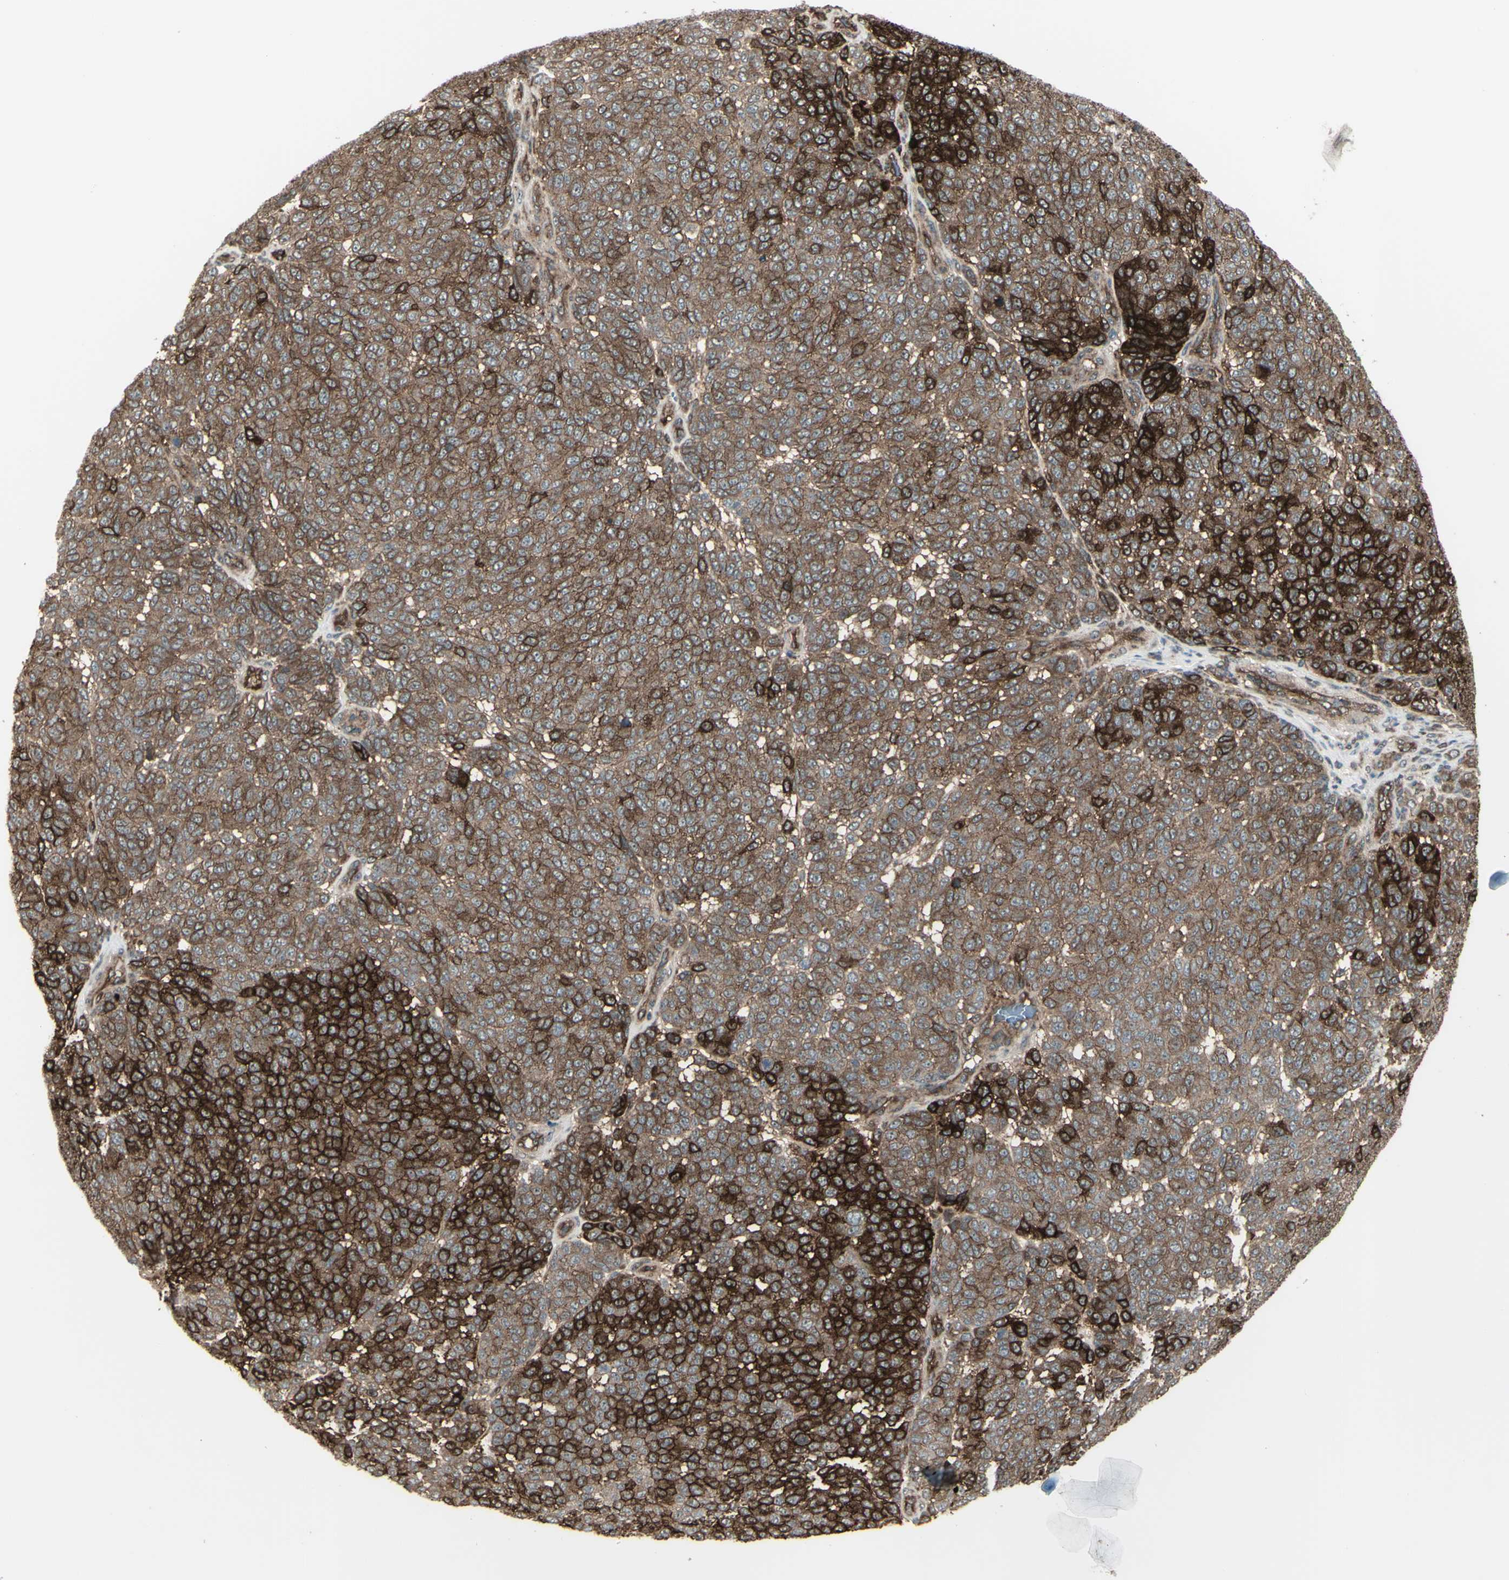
{"staining": {"intensity": "strong", "quantity": ">75%", "location": "cytoplasmic/membranous"}, "tissue": "melanoma", "cell_type": "Tumor cells", "image_type": "cancer", "snomed": [{"axis": "morphology", "description": "Malignant melanoma, NOS"}, {"axis": "topography", "description": "Skin"}], "caption": "High-magnification brightfield microscopy of malignant melanoma stained with DAB (brown) and counterstained with hematoxylin (blue). tumor cells exhibit strong cytoplasmic/membranous expression is seen in about>75% of cells.", "gene": "FXYD5", "patient": {"sex": "male", "age": 59}}